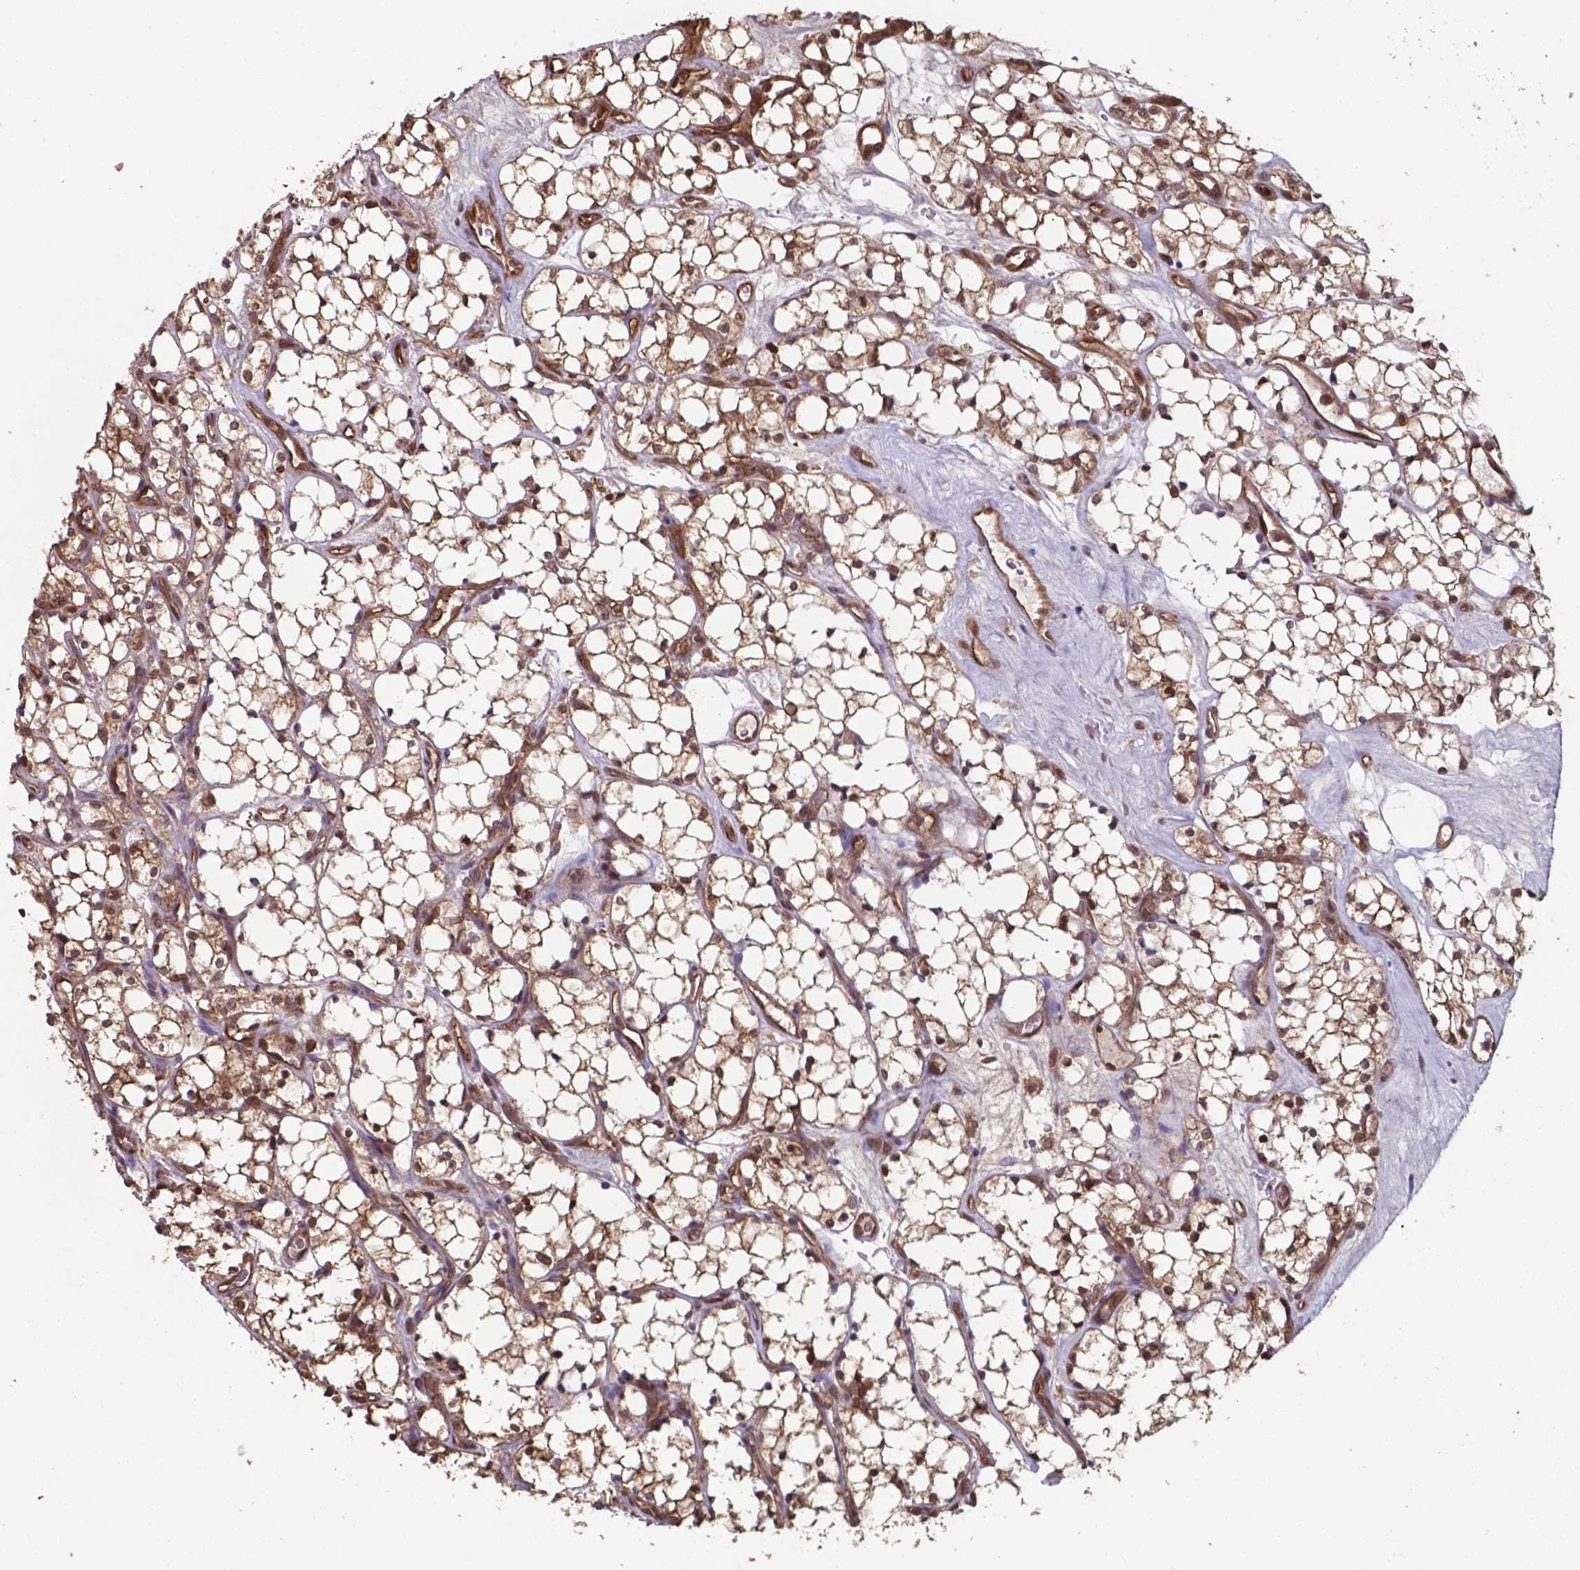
{"staining": {"intensity": "moderate", "quantity": ">75%", "location": "cytoplasmic/membranous,nuclear"}, "tissue": "renal cancer", "cell_type": "Tumor cells", "image_type": "cancer", "snomed": [{"axis": "morphology", "description": "Adenocarcinoma, NOS"}, {"axis": "topography", "description": "Kidney"}], "caption": "Renal adenocarcinoma tissue displays moderate cytoplasmic/membranous and nuclear expression in approximately >75% of tumor cells, visualized by immunohistochemistry.", "gene": "CHP2", "patient": {"sex": "female", "age": 69}}